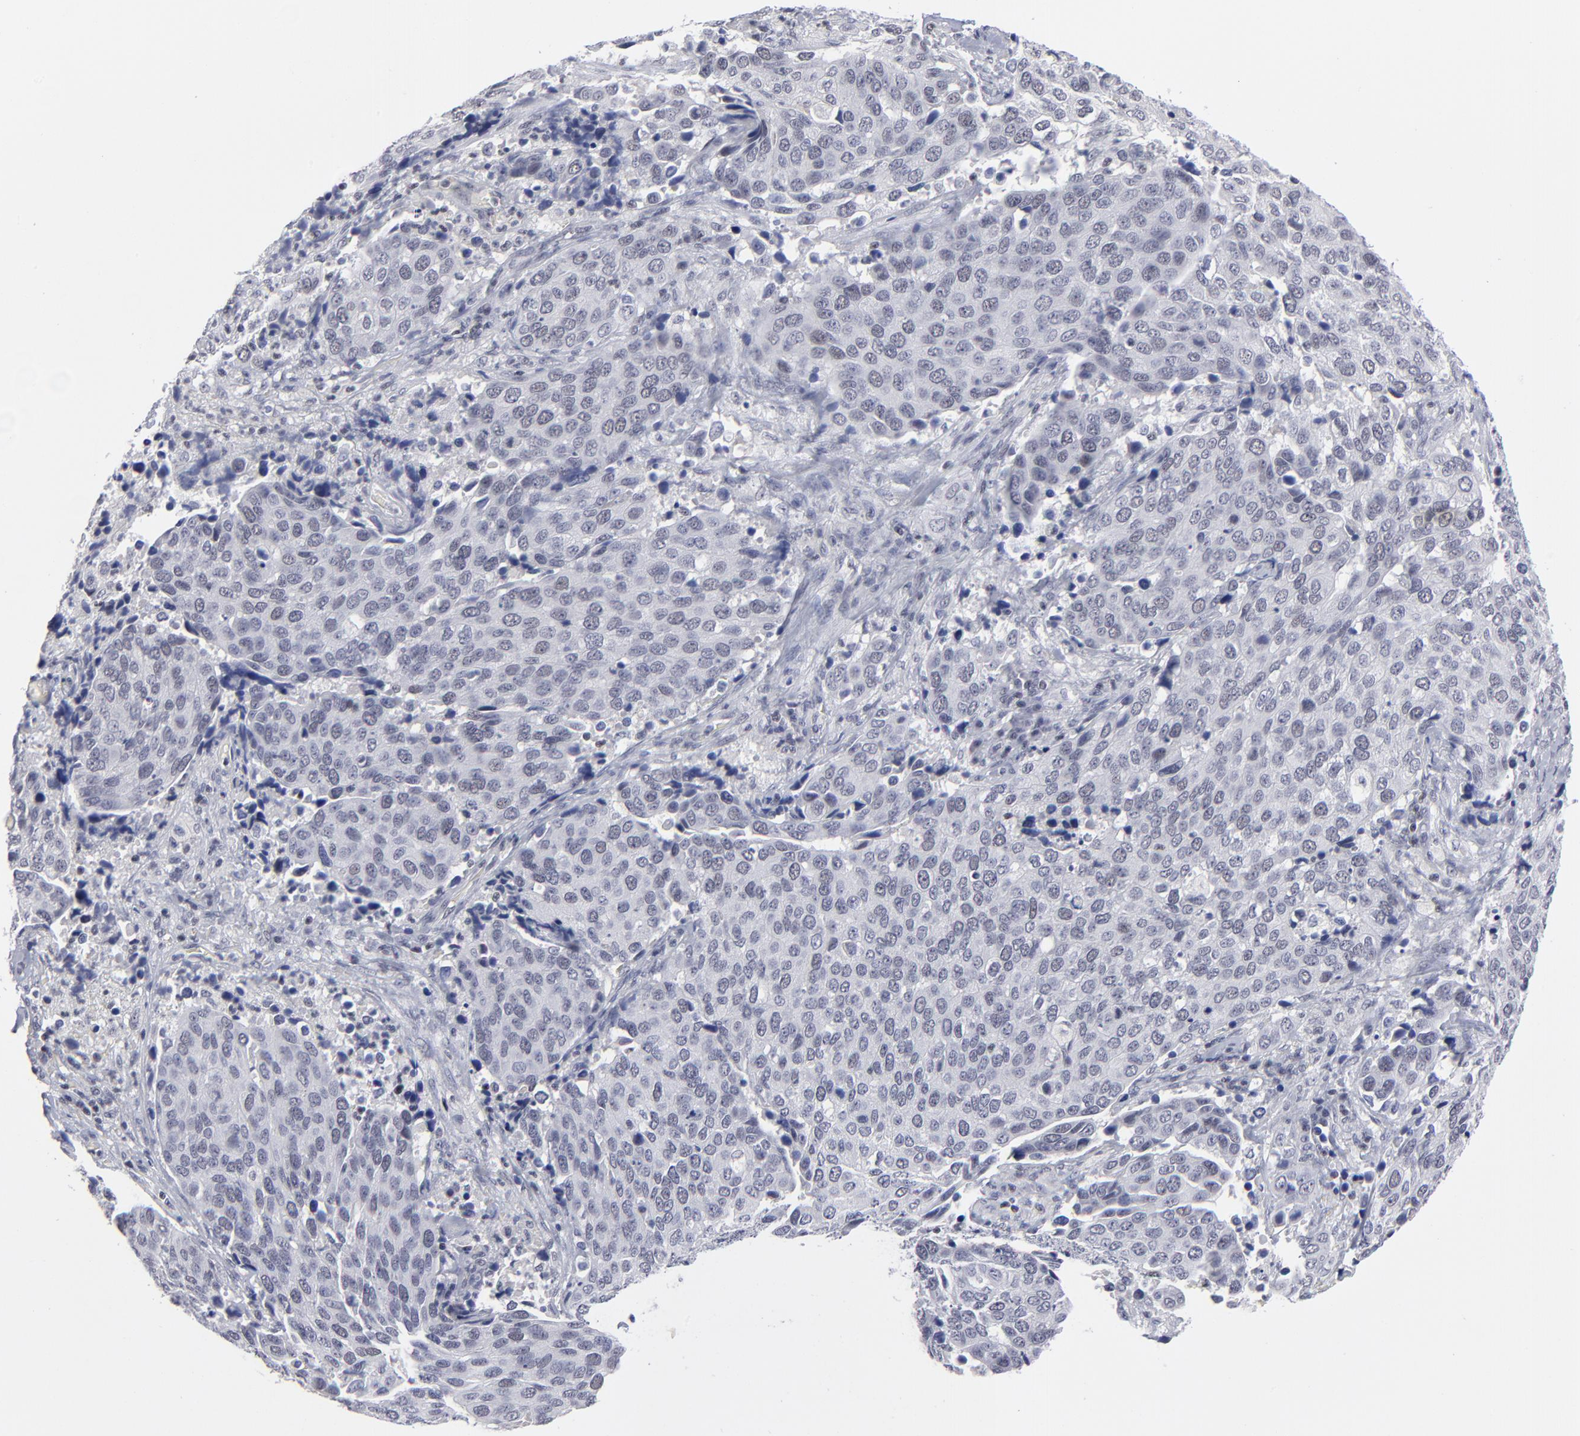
{"staining": {"intensity": "negative", "quantity": "none", "location": "none"}, "tissue": "cervical cancer", "cell_type": "Tumor cells", "image_type": "cancer", "snomed": [{"axis": "morphology", "description": "Squamous cell carcinoma, NOS"}, {"axis": "topography", "description": "Cervix"}], "caption": "The micrograph displays no staining of tumor cells in cervical cancer. (DAB (3,3'-diaminobenzidine) immunohistochemistry (IHC), high magnification).", "gene": "SP2", "patient": {"sex": "female", "age": 54}}